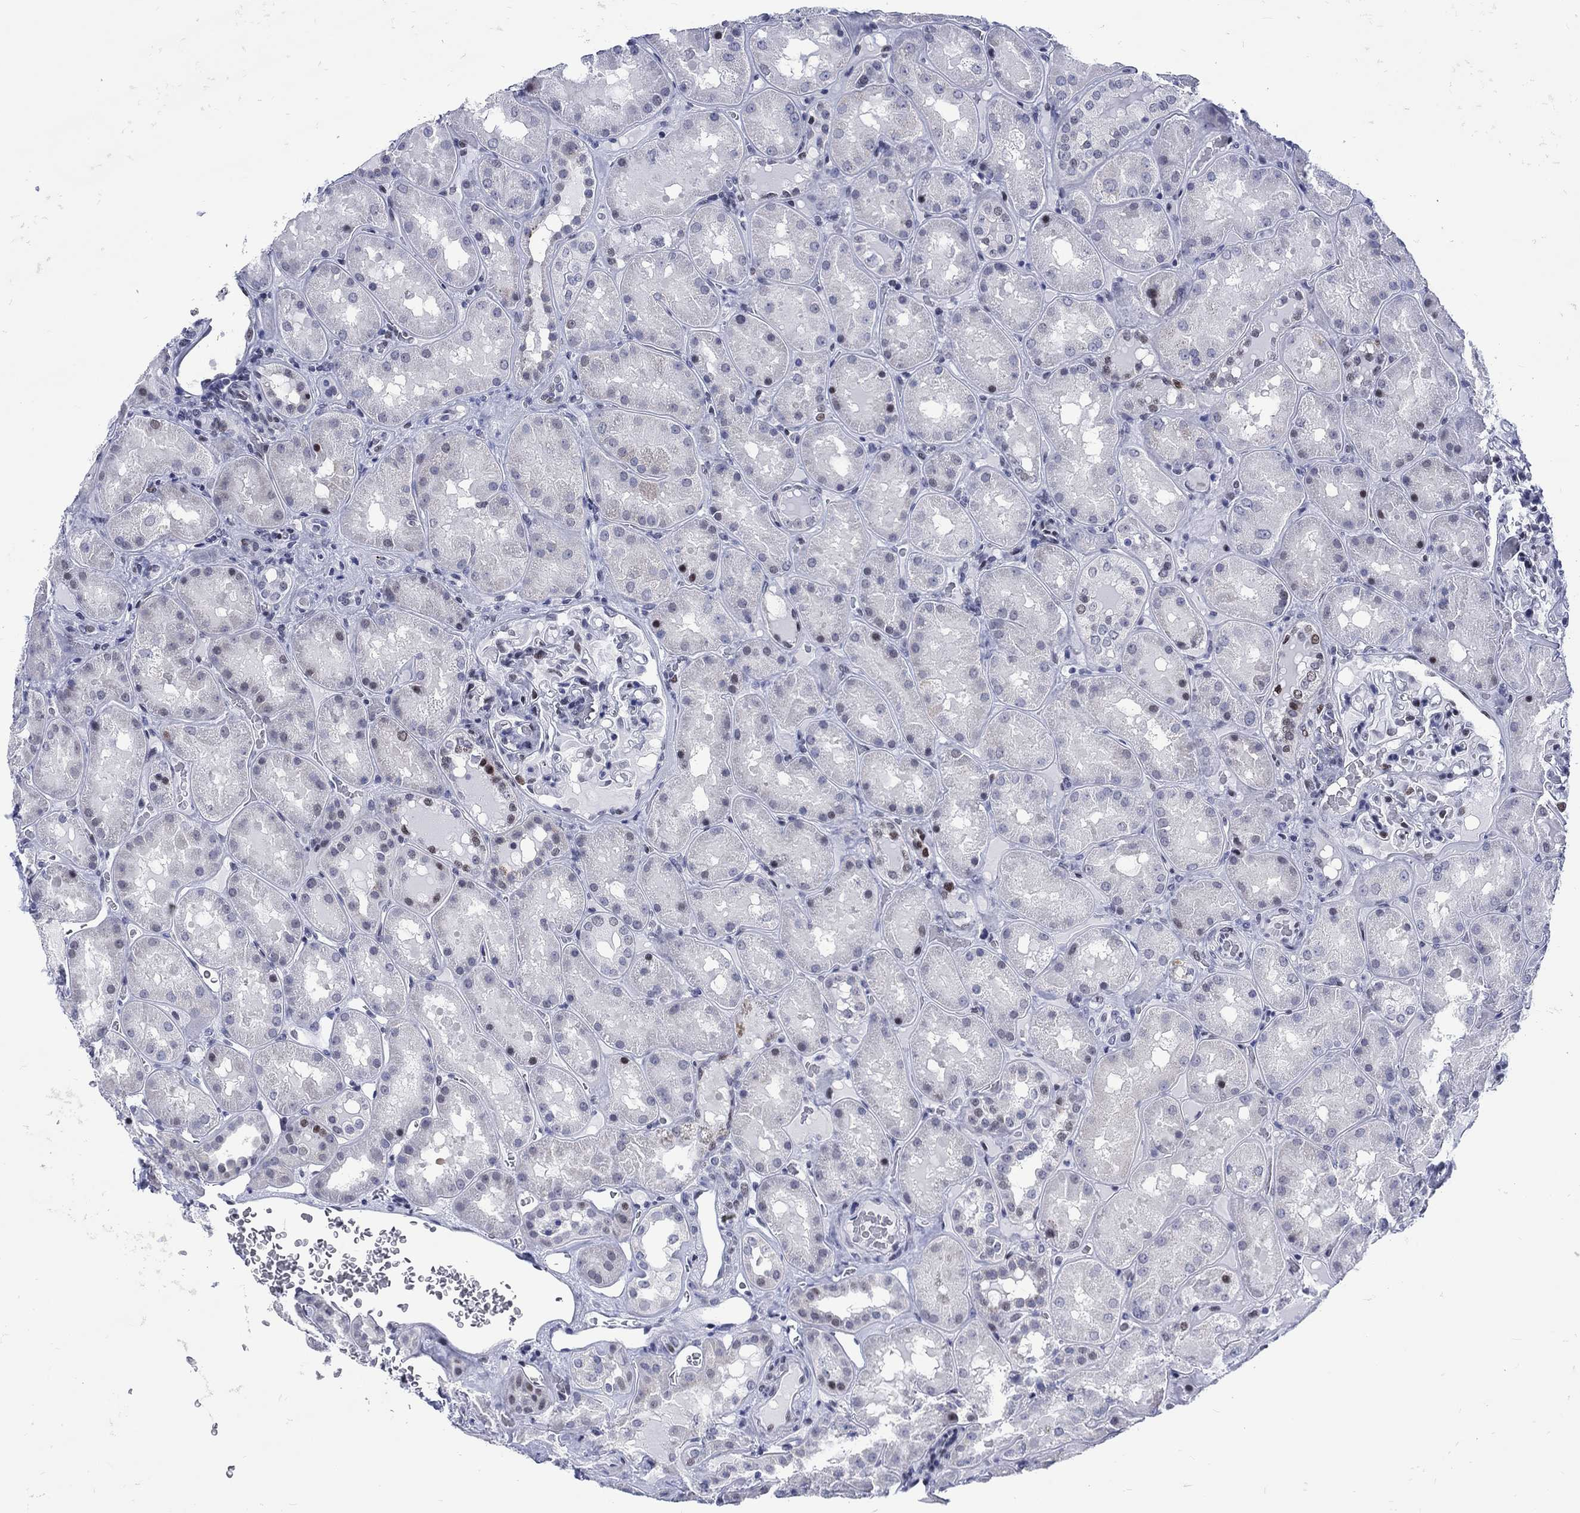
{"staining": {"intensity": "moderate", "quantity": "<25%", "location": "nuclear"}, "tissue": "kidney", "cell_type": "Cells in glomeruli", "image_type": "normal", "snomed": [{"axis": "morphology", "description": "Normal tissue, NOS"}, {"axis": "topography", "description": "Kidney"}], "caption": "IHC (DAB) staining of normal human kidney demonstrates moderate nuclear protein staining in about <25% of cells in glomeruli.", "gene": "CDCA2", "patient": {"sex": "male", "age": 73}}